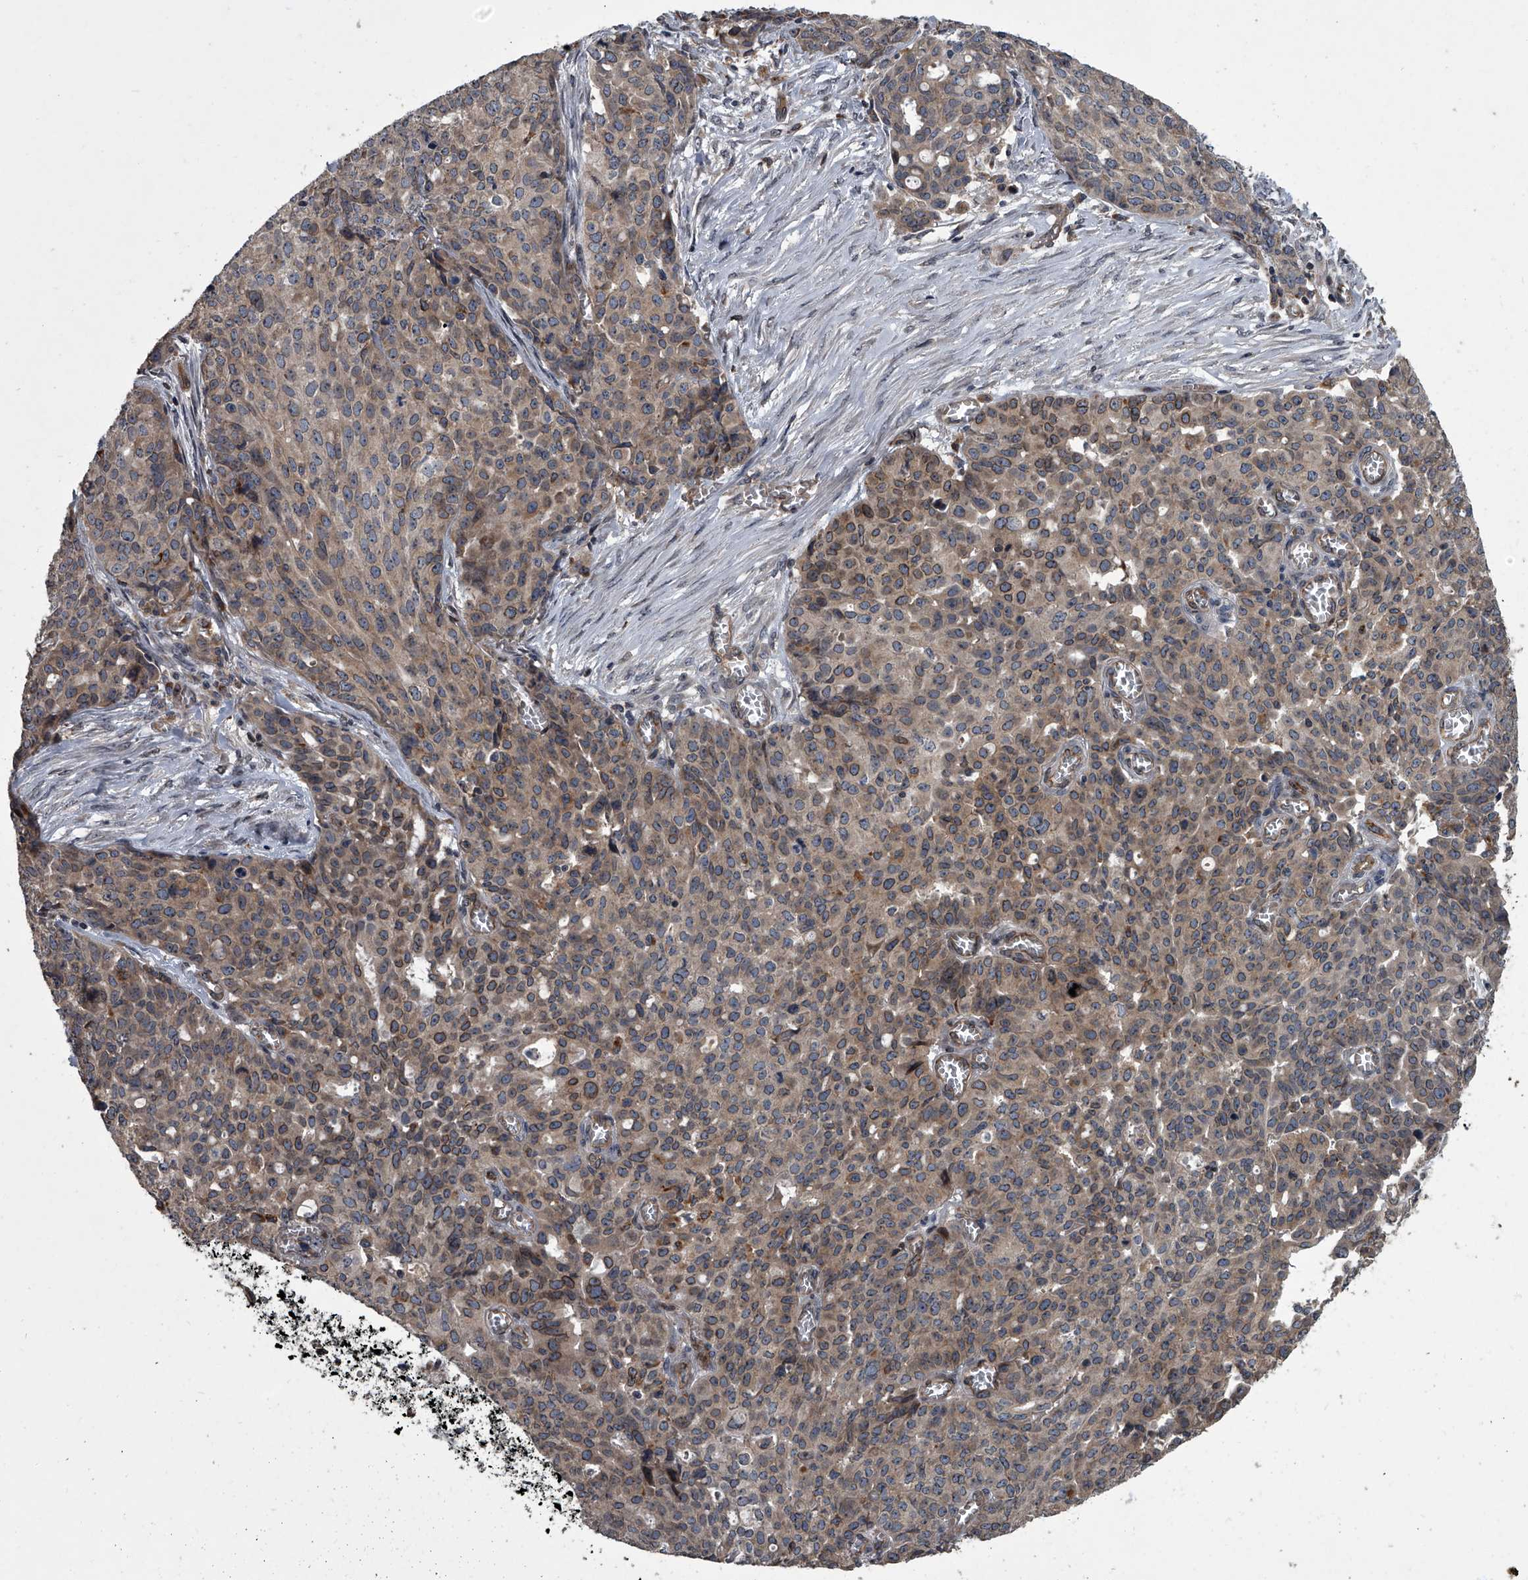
{"staining": {"intensity": "moderate", "quantity": ">75%", "location": "cytoplasmic/membranous,nuclear"}, "tissue": "ovarian cancer", "cell_type": "Tumor cells", "image_type": "cancer", "snomed": [{"axis": "morphology", "description": "Cystadenocarcinoma, serous, NOS"}, {"axis": "topography", "description": "Soft tissue"}, {"axis": "topography", "description": "Ovary"}], "caption": "The image demonstrates immunohistochemical staining of ovarian cancer (serous cystadenocarcinoma). There is moderate cytoplasmic/membranous and nuclear positivity is identified in approximately >75% of tumor cells.", "gene": "LRRC8C", "patient": {"sex": "female", "age": 57}}